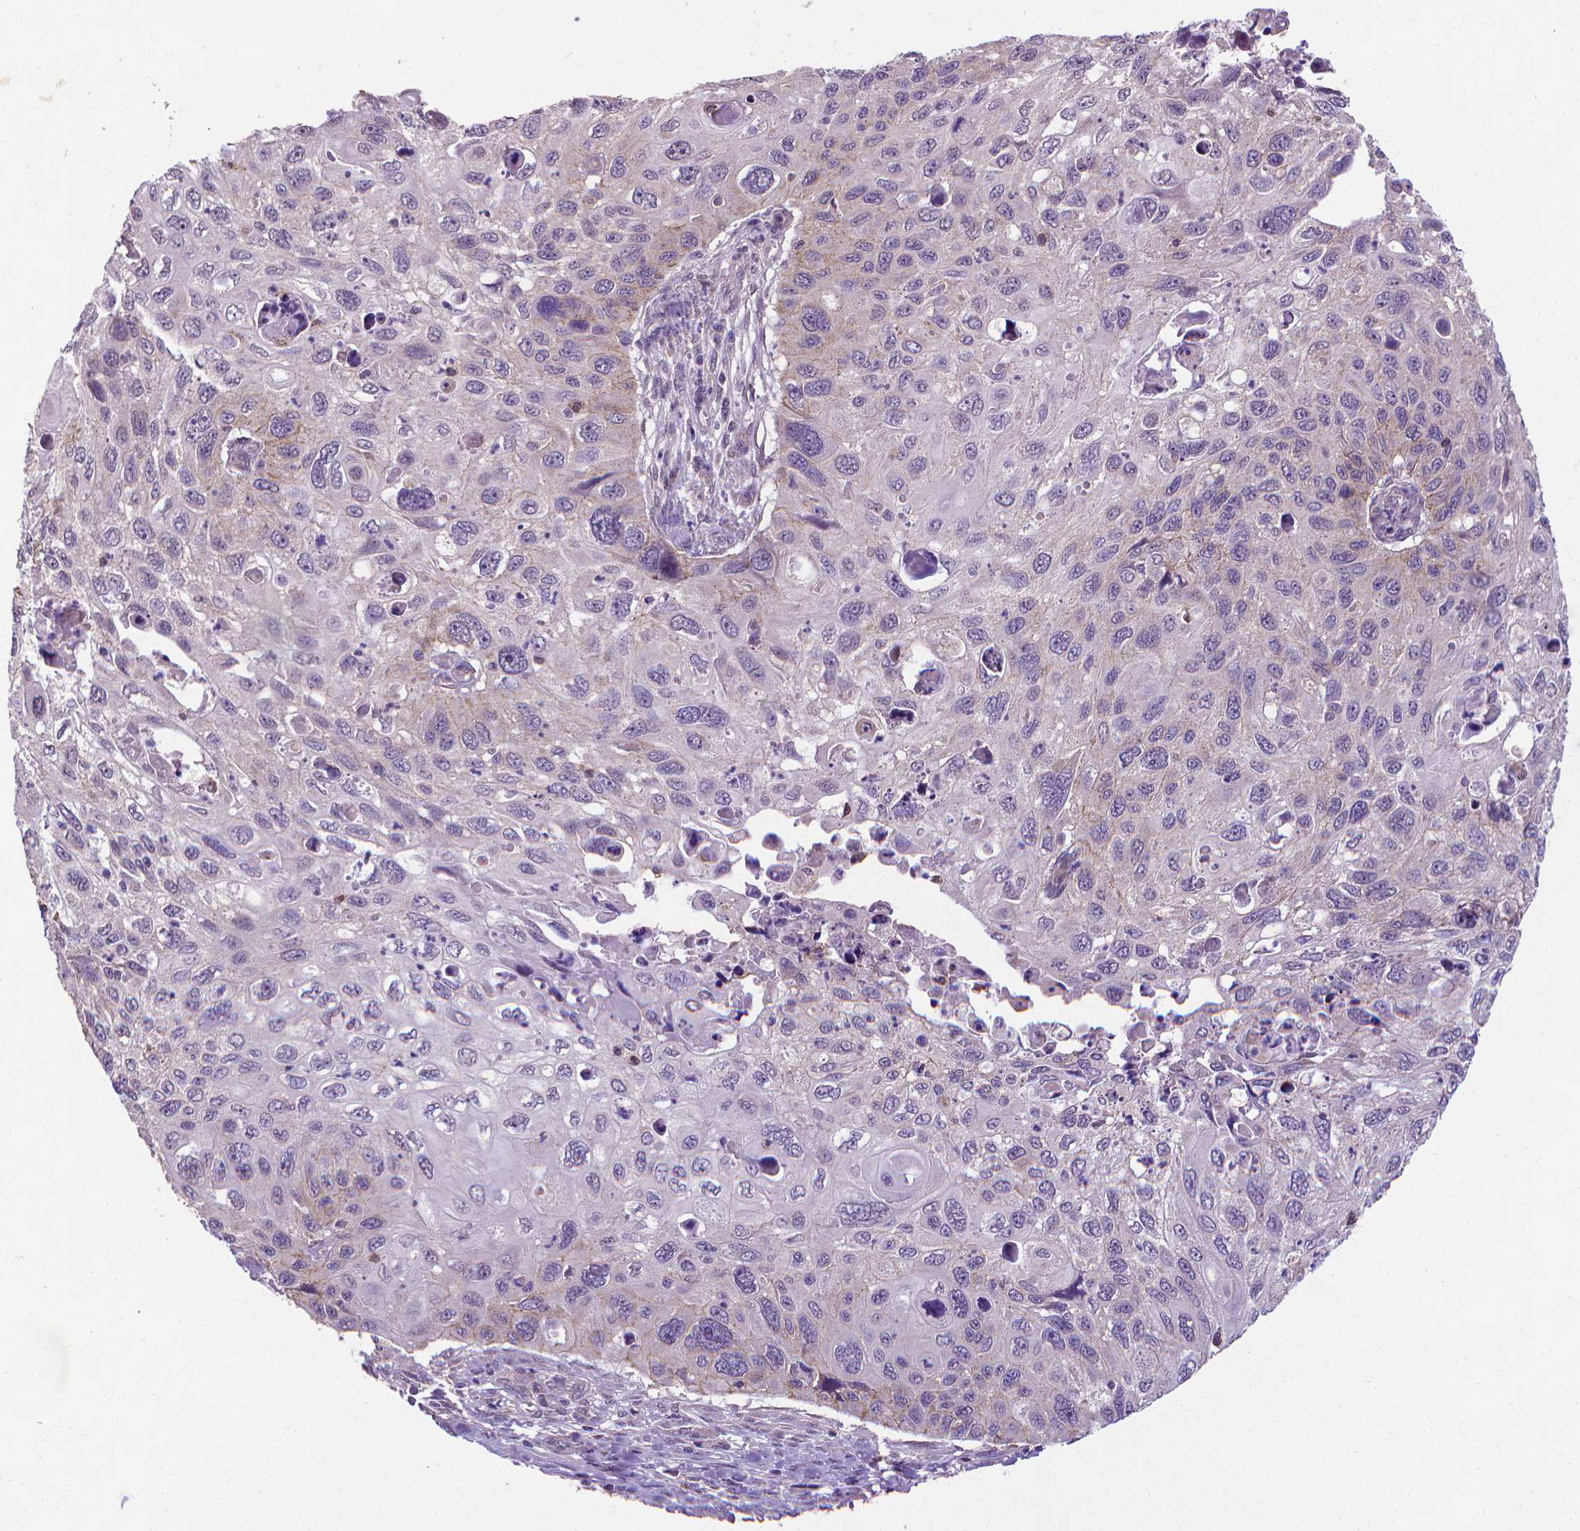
{"staining": {"intensity": "negative", "quantity": "none", "location": "none"}, "tissue": "cervical cancer", "cell_type": "Tumor cells", "image_type": "cancer", "snomed": [{"axis": "morphology", "description": "Squamous cell carcinoma, NOS"}, {"axis": "topography", "description": "Cervix"}], "caption": "Immunohistochemical staining of human cervical cancer exhibits no significant expression in tumor cells.", "gene": "GPR63", "patient": {"sex": "female", "age": 70}}